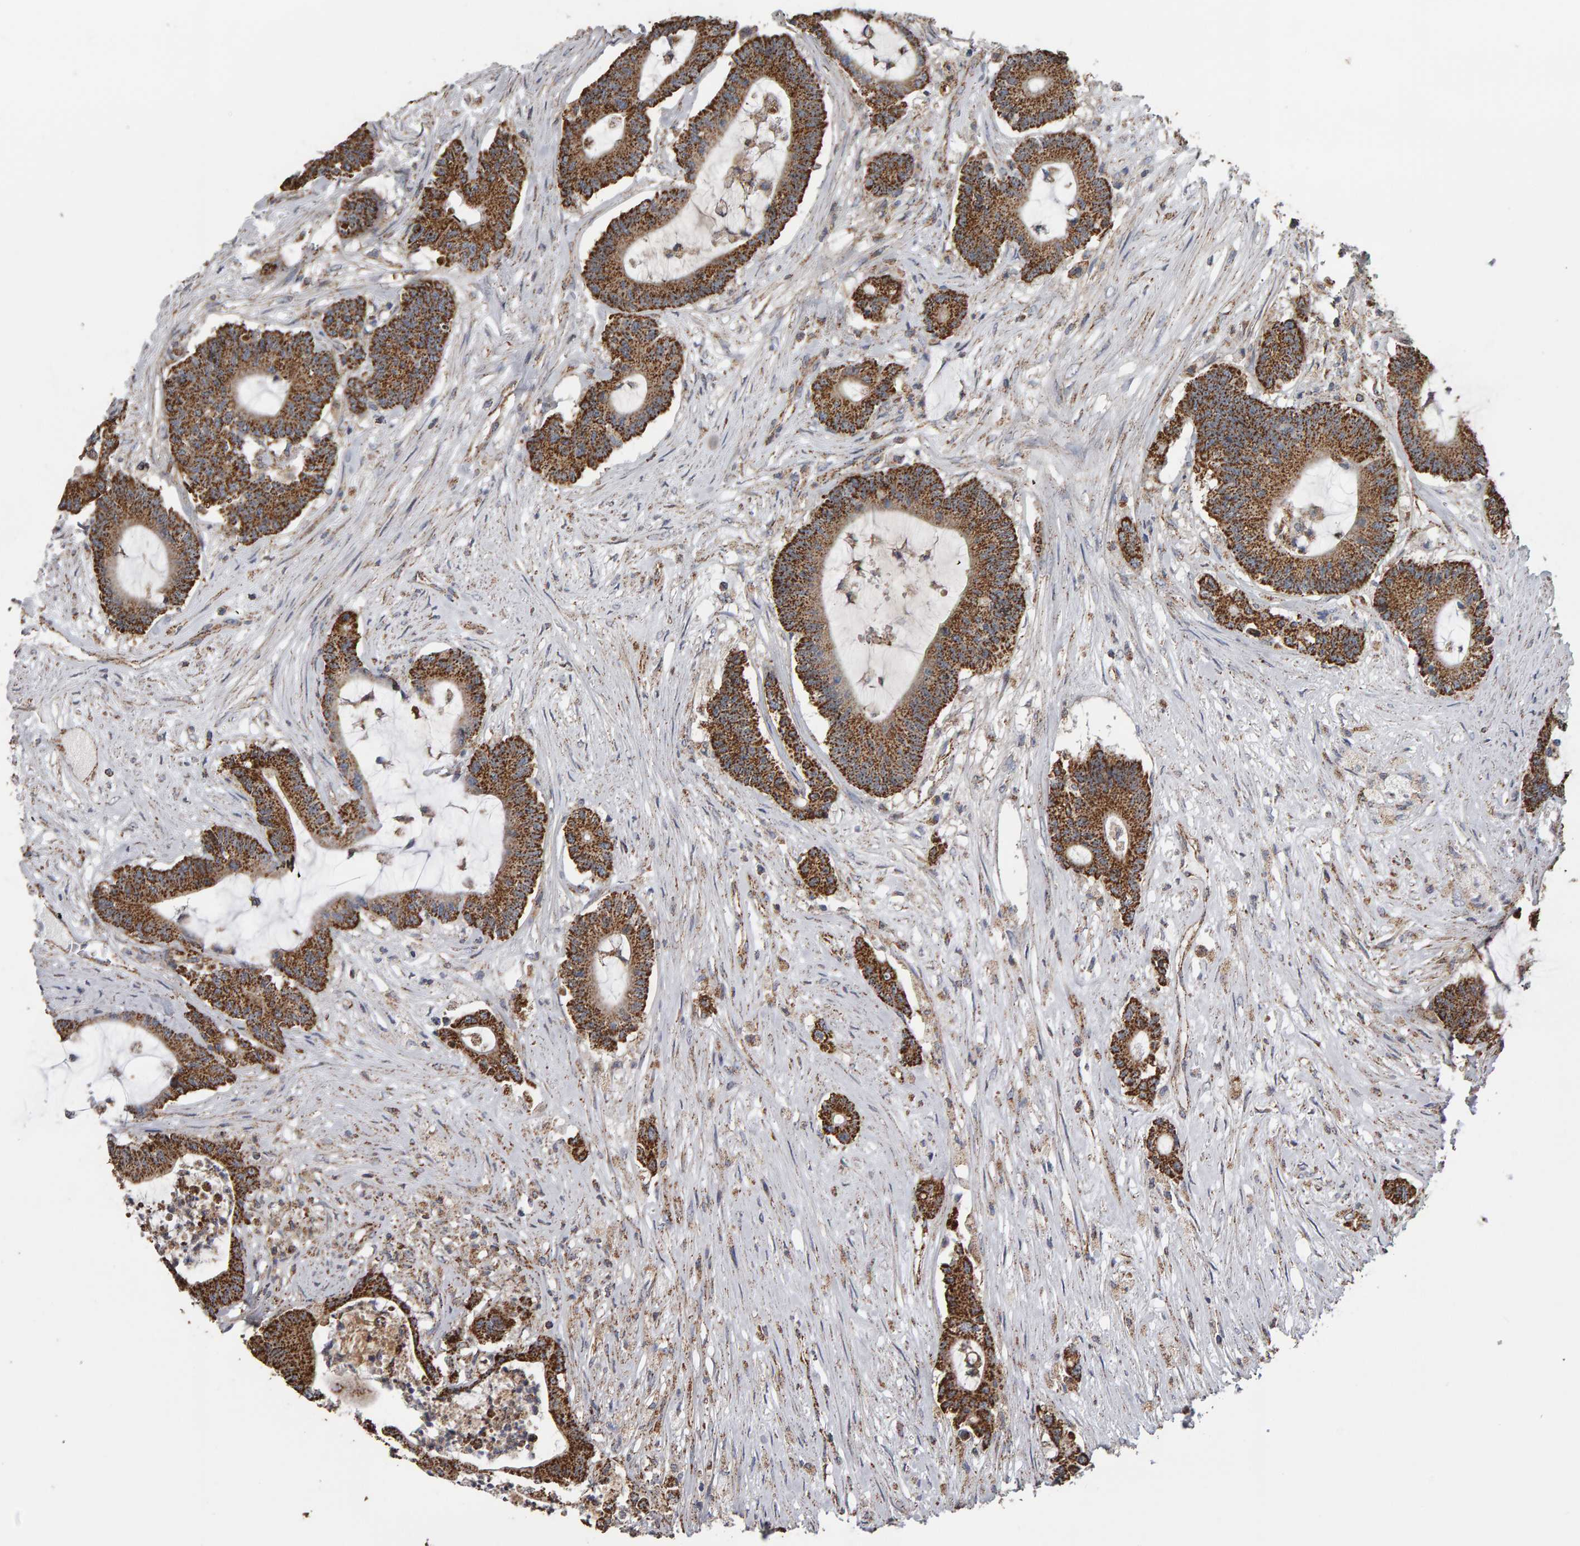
{"staining": {"intensity": "strong", "quantity": ">75%", "location": "cytoplasmic/membranous"}, "tissue": "colorectal cancer", "cell_type": "Tumor cells", "image_type": "cancer", "snomed": [{"axis": "morphology", "description": "Adenocarcinoma, NOS"}, {"axis": "topography", "description": "Colon"}], "caption": "Adenocarcinoma (colorectal) was stained to show a protein in brown. There is high levels of strong cytoplasmic/membranous positivity in about >75% of tumor cells.", "gene": "TOM1L1", "patient": {"sex": "female", "age": 84}}